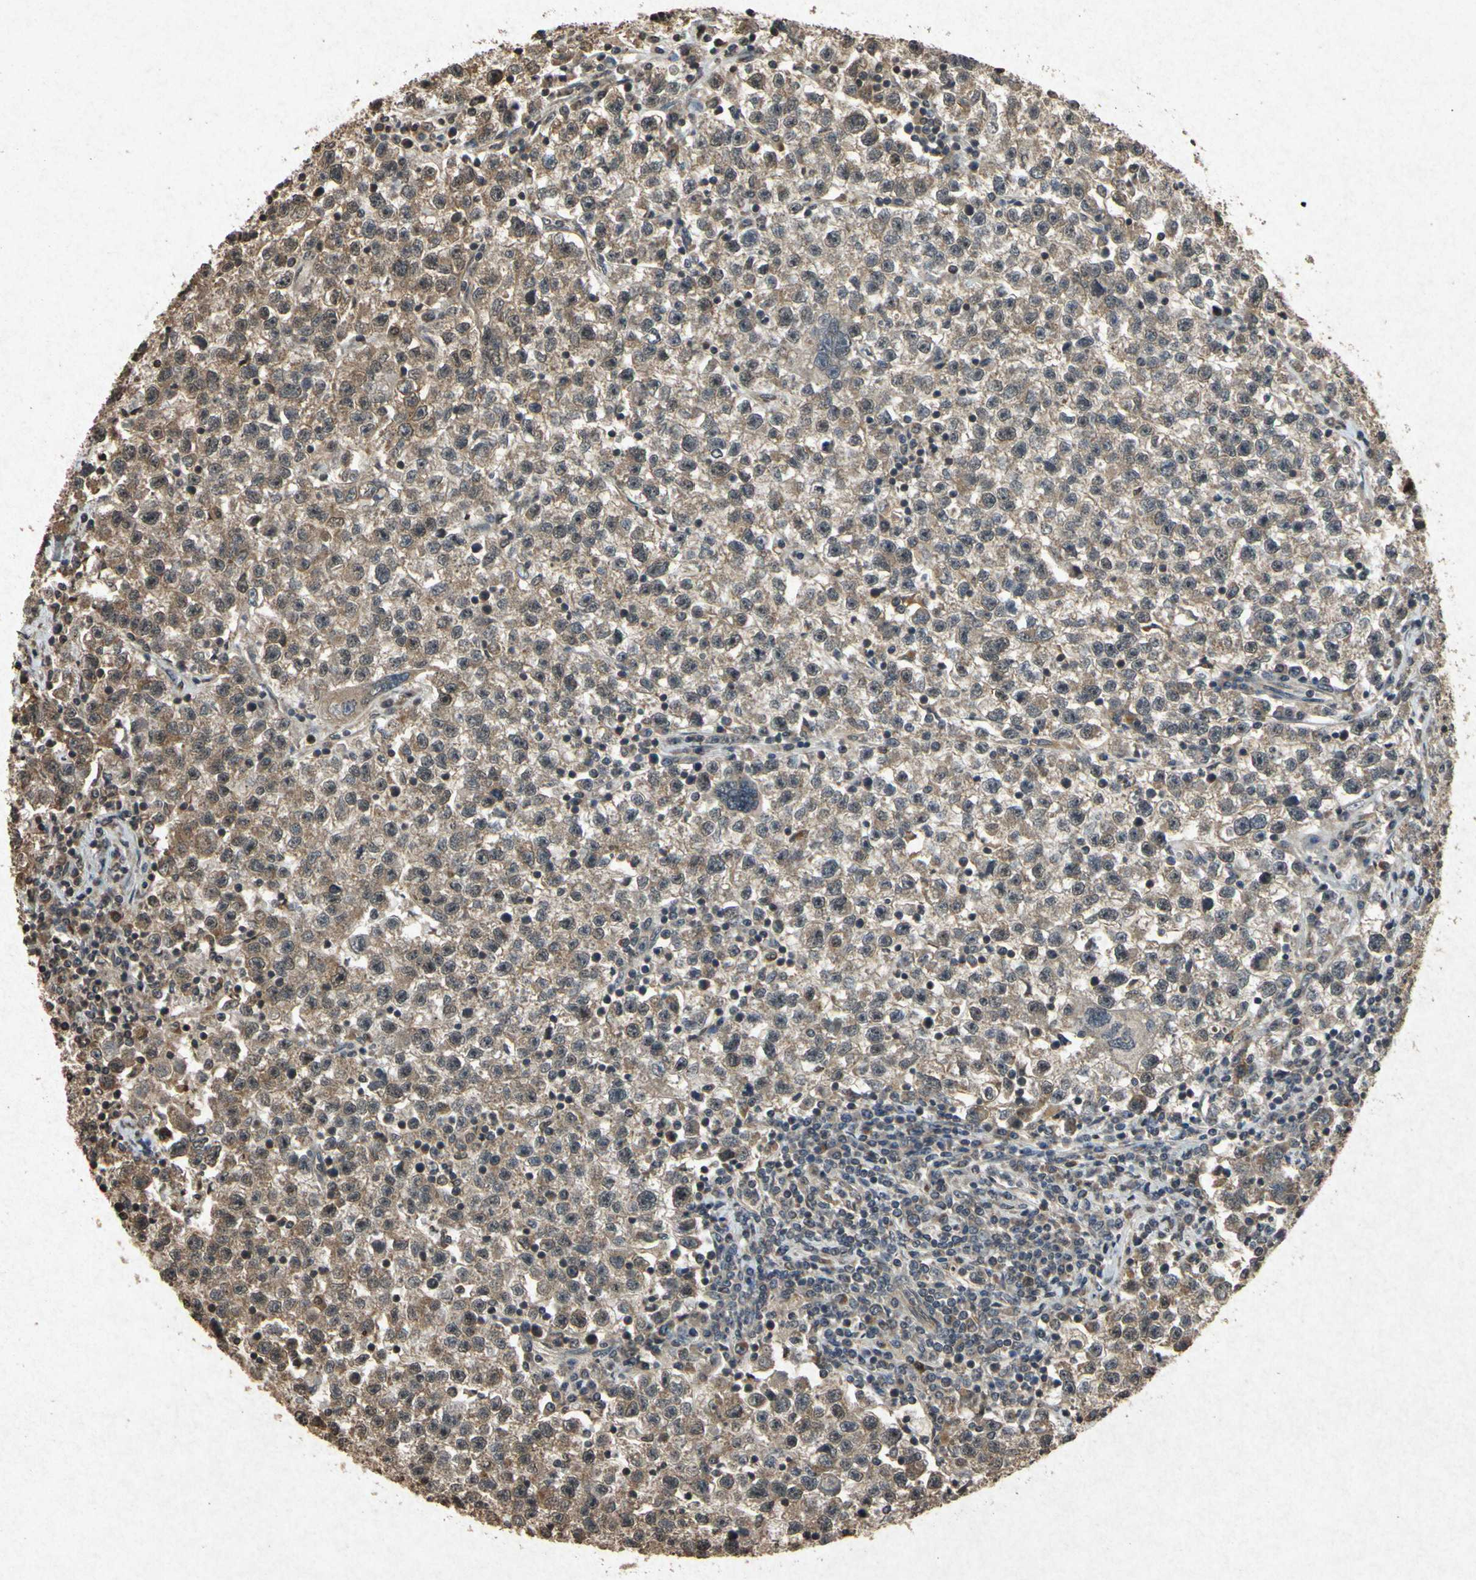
{"staining": {"intensity": "moderate", "quantity": ">75%", "location": "cytoplasmic/membranous"}, "tissue": "testis cancer", "cell_type": "Tumor cells", "image_type": "cancer", "snomed": [{"axis": "morphology", "description": "Seminoma, NOS"}, {"axis": "topography", "description": "Testis"}], "caption": "Testis seminoma stained for a protein (brown) displays moderate cytoplasmic/membranous positive expression in about >75% of tumor cells.", "gene": "ATP6V1H", "patient": {"sex": "male", "age": 22}}